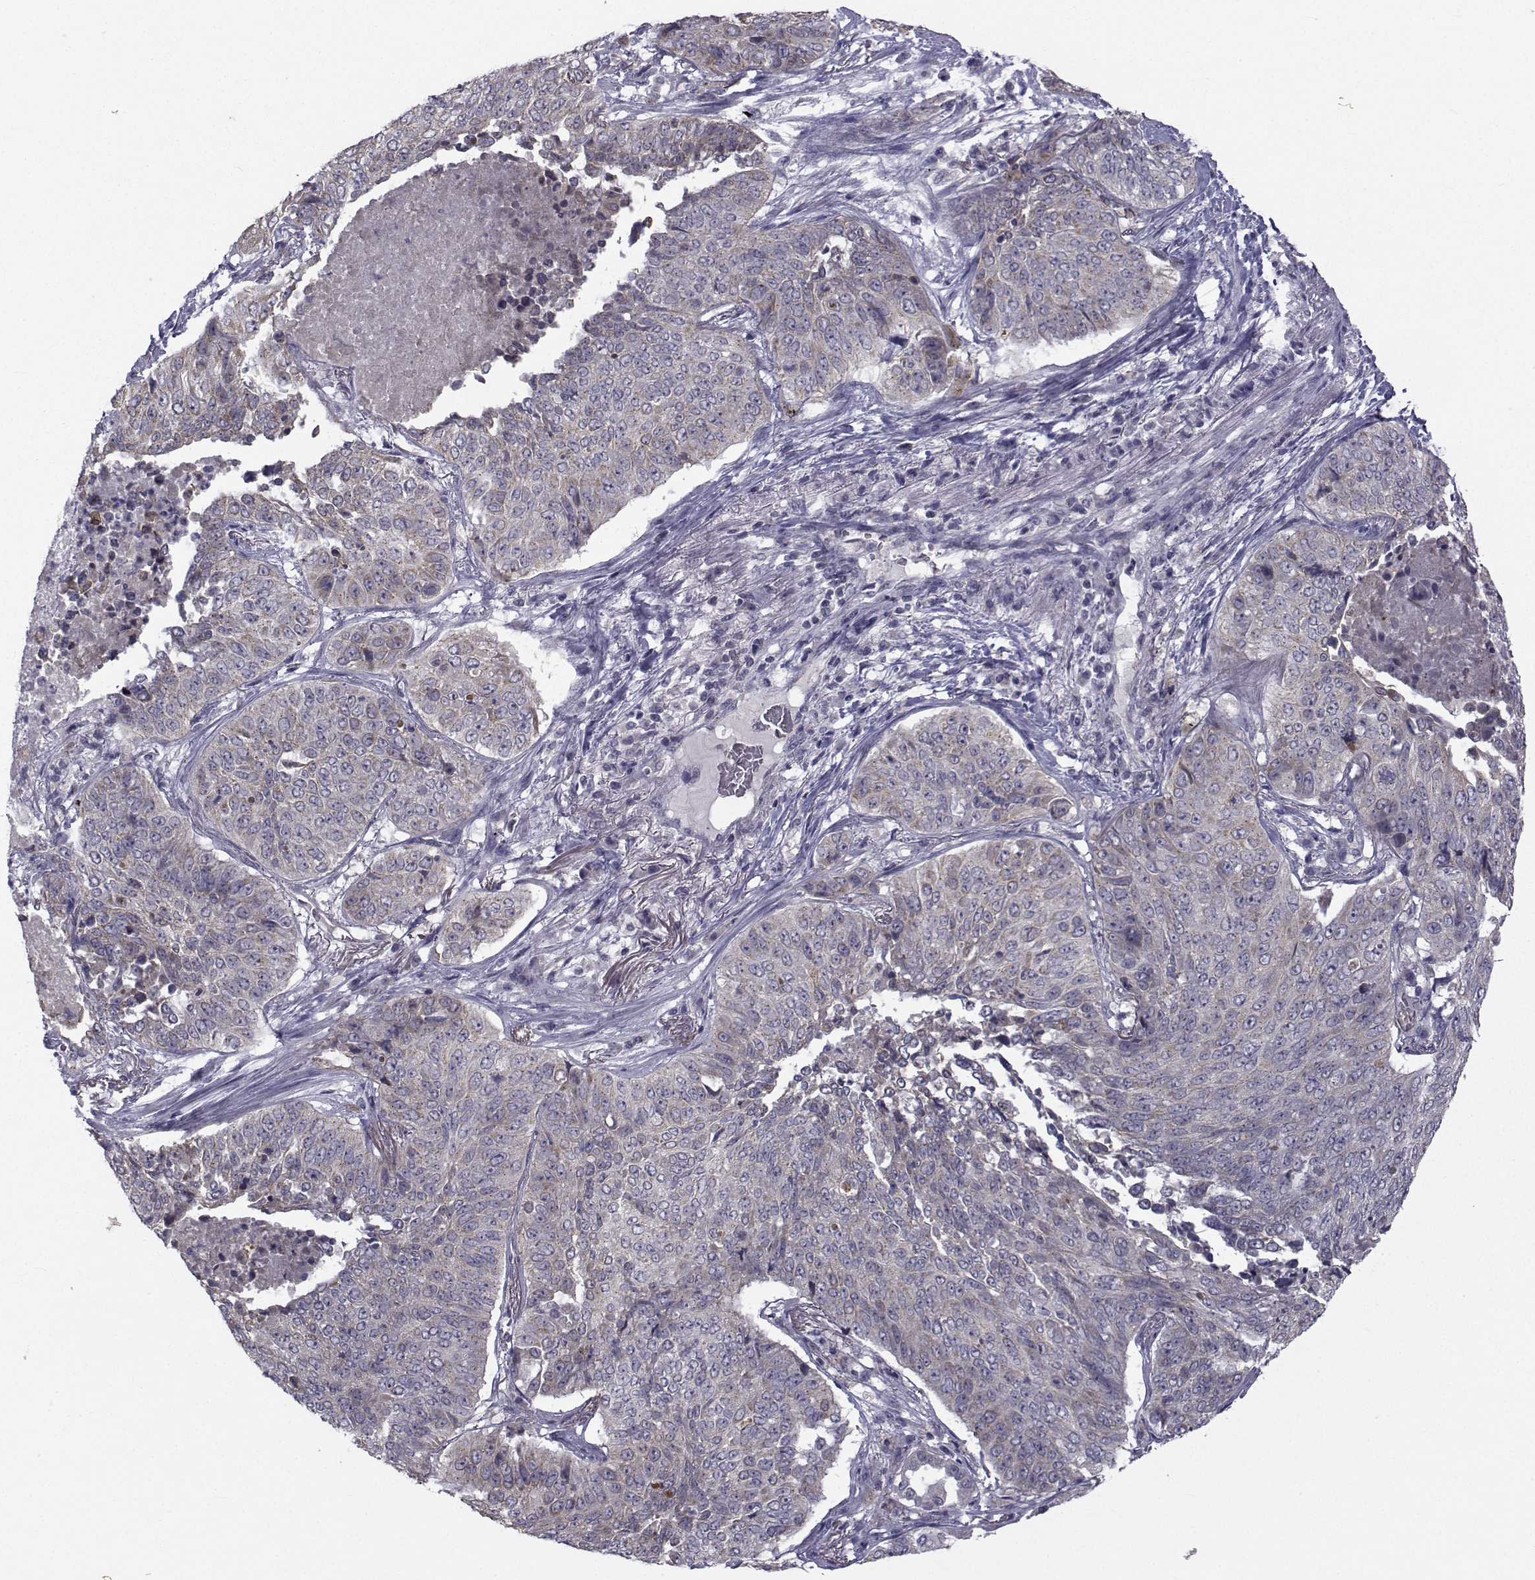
{"staining": {"intensity": "negative", "quantity": "none", "location": "none"}, "tissue": "lung cancer", "cell_type": "Tumor cells", "image_type": "cancer", "snomed": [{"axis": "morphology", "description": "Normal tissue, NOS"}, {"axis": "morphology", "description": "Squamous cell carcinoma, NOS"}, {"axis": "topography", "description": "Bronchus"}, {"axis": "topography", "description": "Lung"}], "caption": "The IHC image has no significant staining in tumor cells of lung squamous cell carcinoma tissue.", "gene": "ANGPT1", "patient": {"sex": "male", "age": 64}}